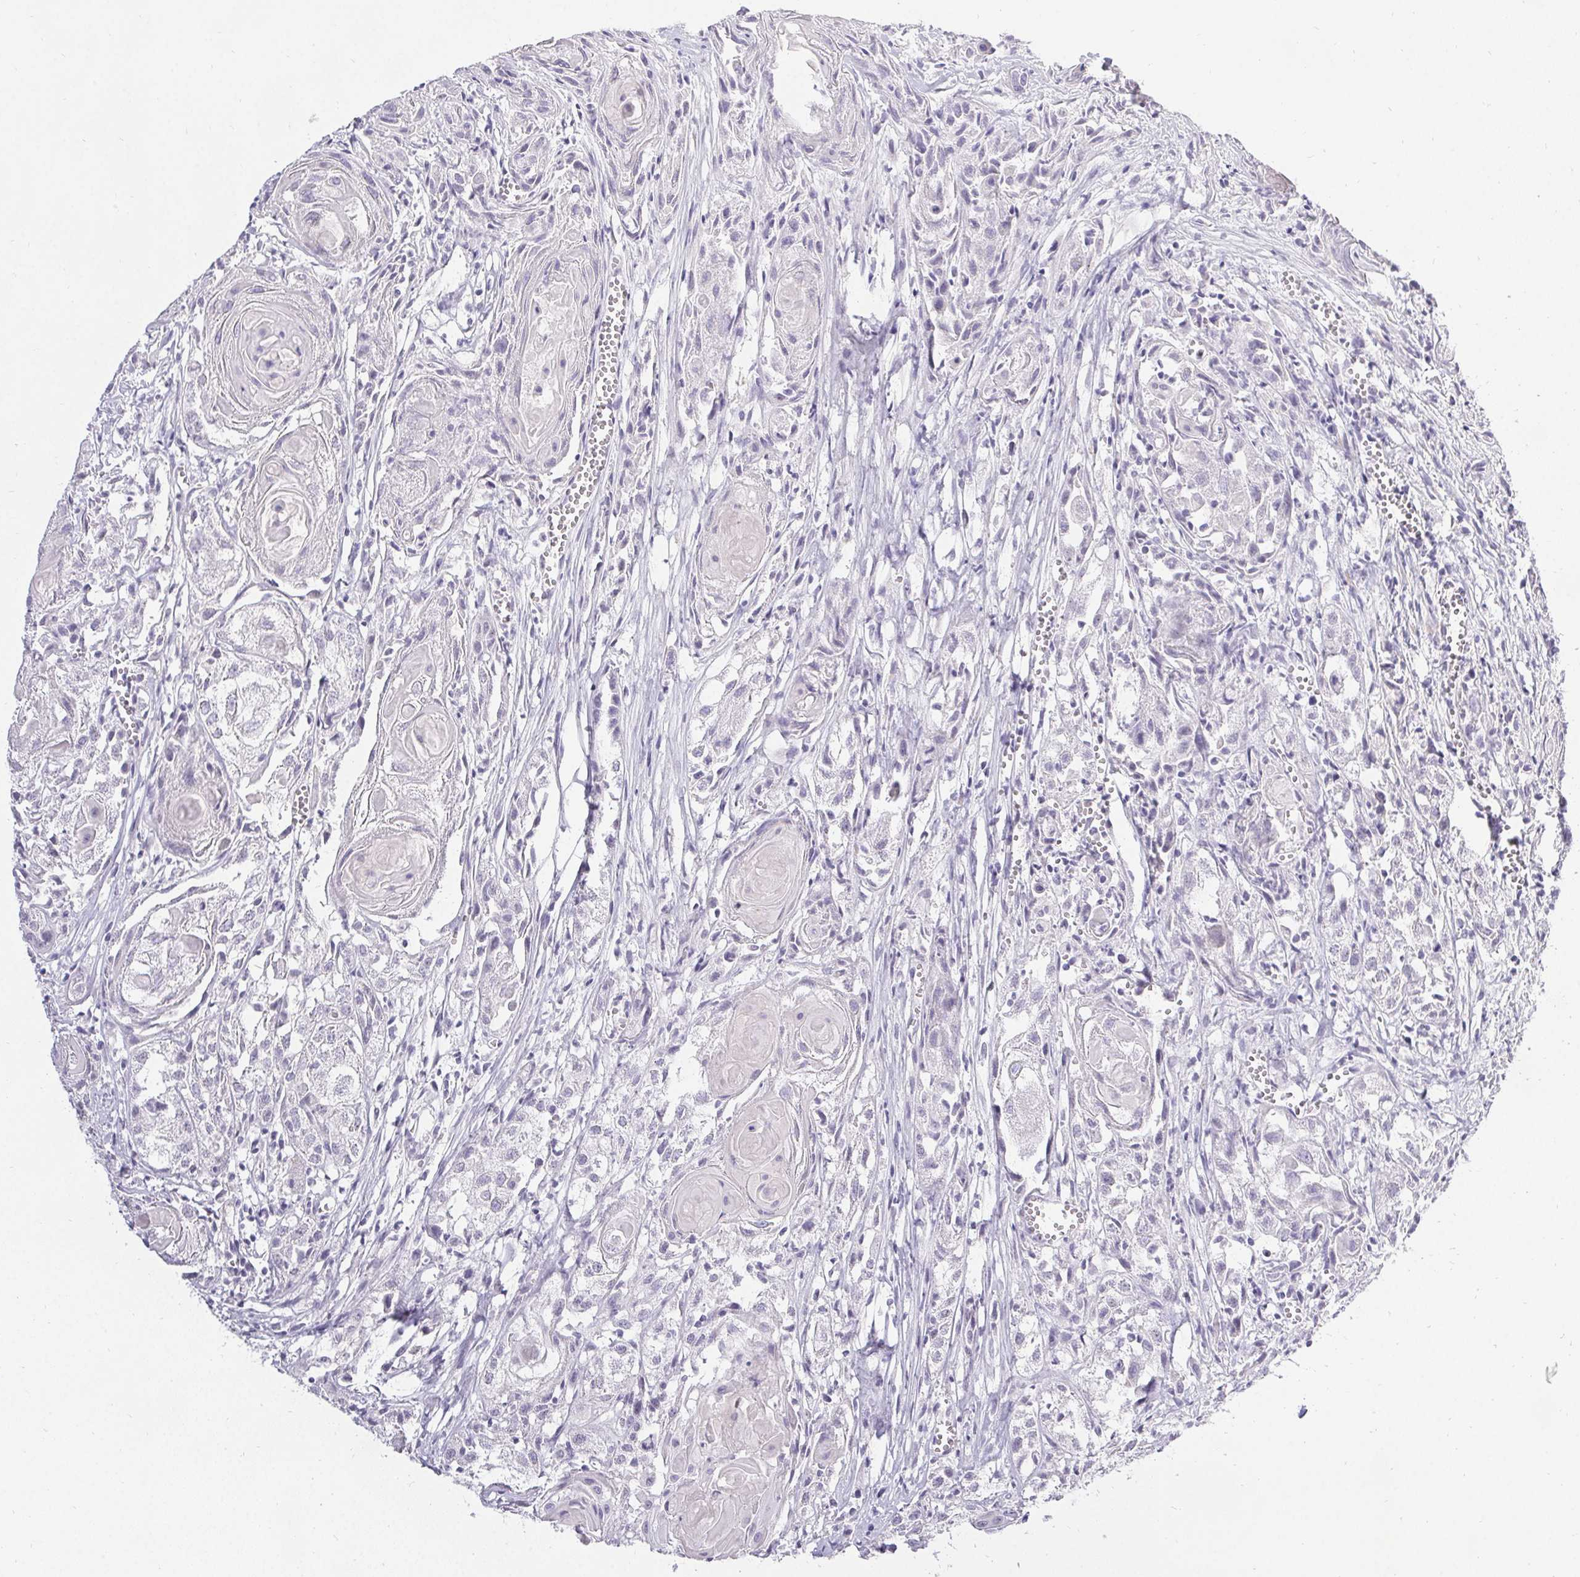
{"staining": {"intensity": "negative", "quantity": "none", "location": "none"}, "tissue": "head and neck cancer", "cell_type": "Tumor cells", "image_type": "cancer", "snomed": [{"axis": "morphology", "description": "Squamous cell carcinoma, NOS"}, {"axis": "topography", "description": "Head-Neck"}], "caption": "Immunohistochemistry (IHC) photomicrograph of neoplastic tissue: human head and neck cancer stained with DAB (3,3'-diaminobenzidine) demonstrates no significant protein positivity in tumor cells. (Brightfield microscopy of DAB immunohistochemistry (IHC) at high magnification).", "gene": "PMEL", "patient": {"sex": "female", "age": 80}}